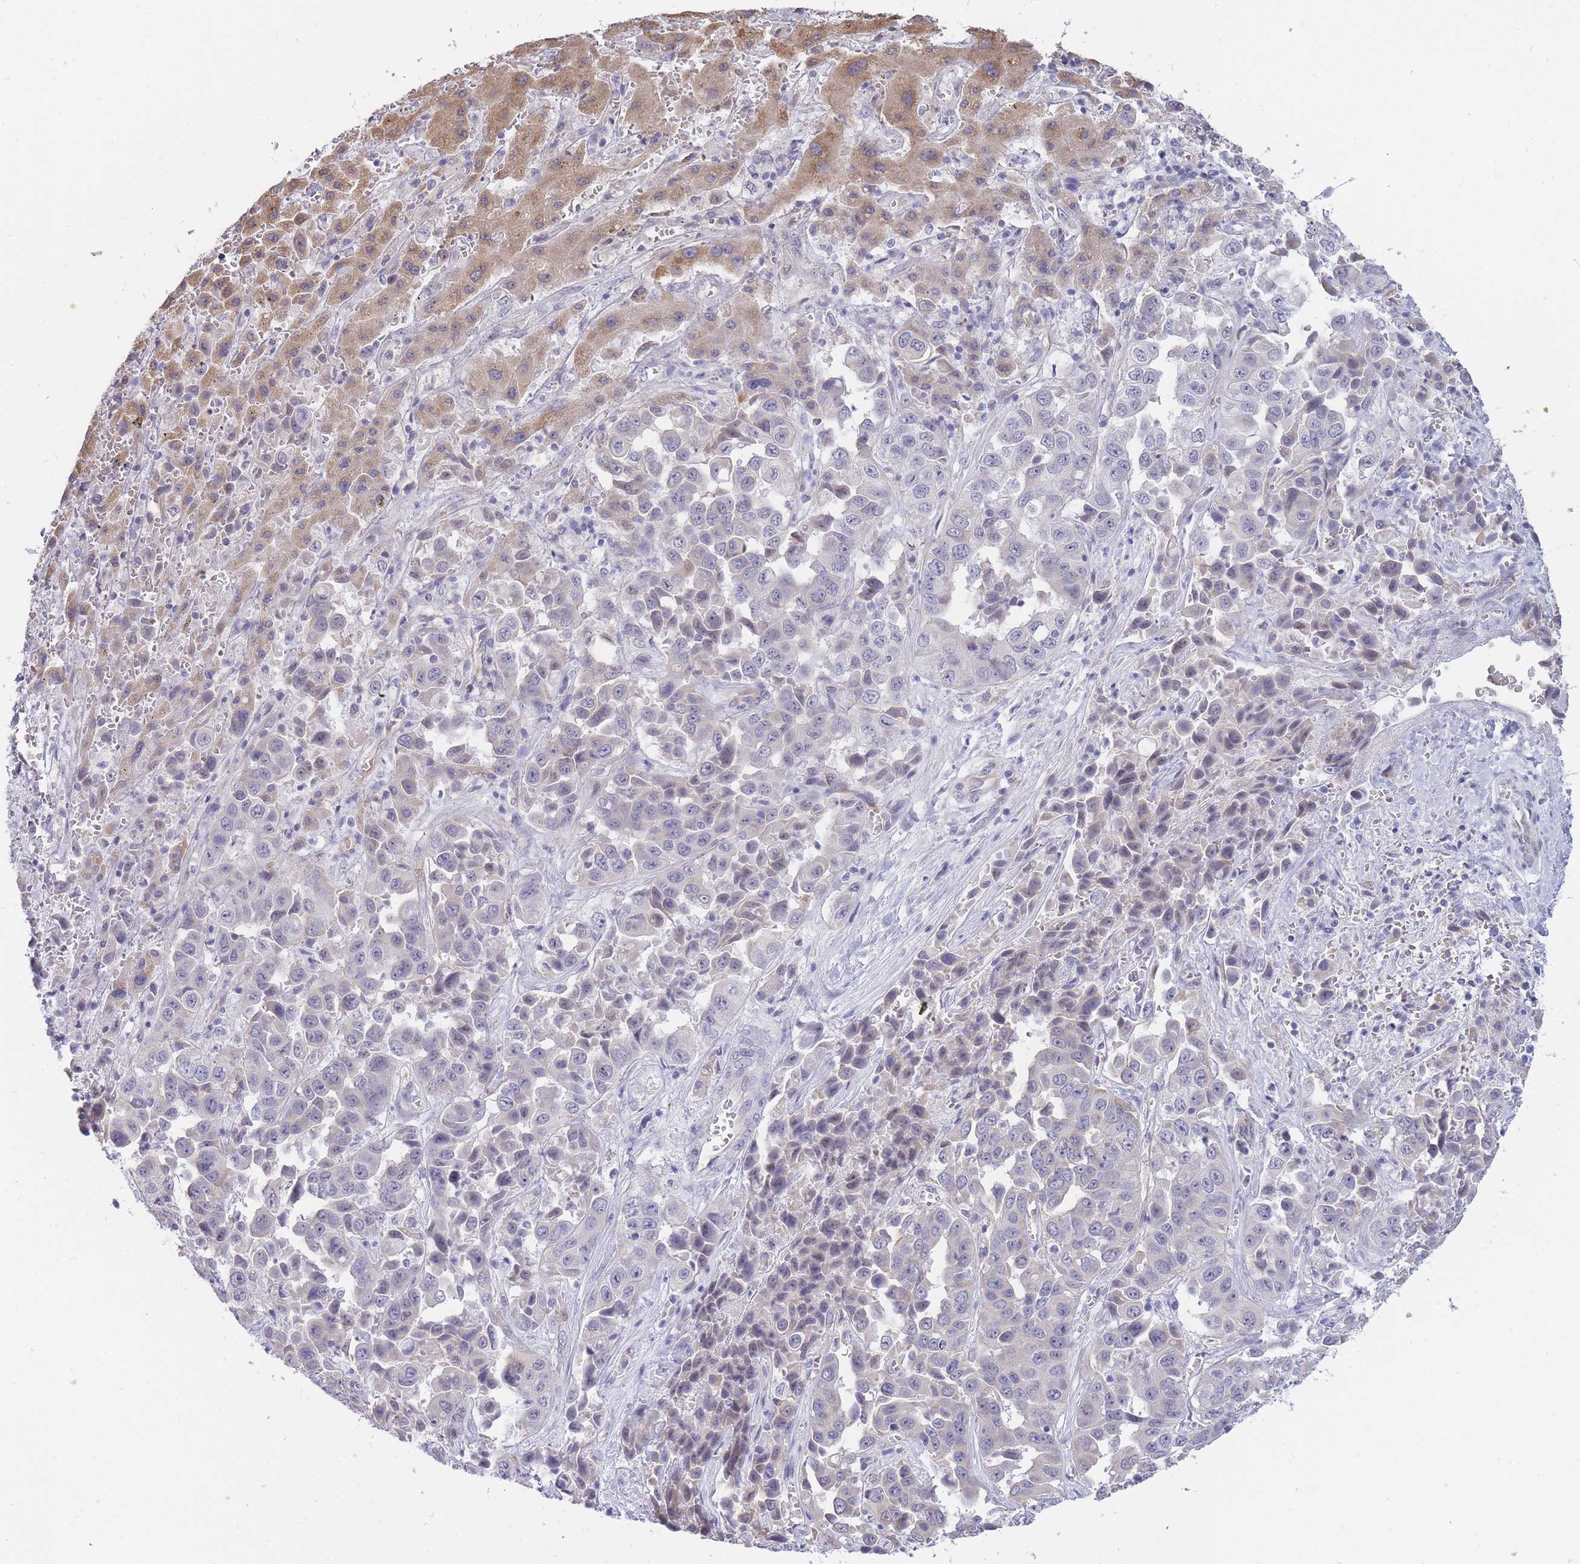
{"staining": {"intensity": "negative", "quantity": "none", "location": "none"}, "tissue": "liver cancer", "cell_type": "Tumor cells", "image_type": "cancer", "snomed": [{"axis": "morphology", "description": "Cholangiocarcinoma"}, {"axis": "topography", "description": "Liver"}], "caption": "The immunohistochemistry image has no significant expression in tumor cells of liver cancer tissue.", "gene": "C19orf25", "patient": {"sex": "female", "age": 52}}